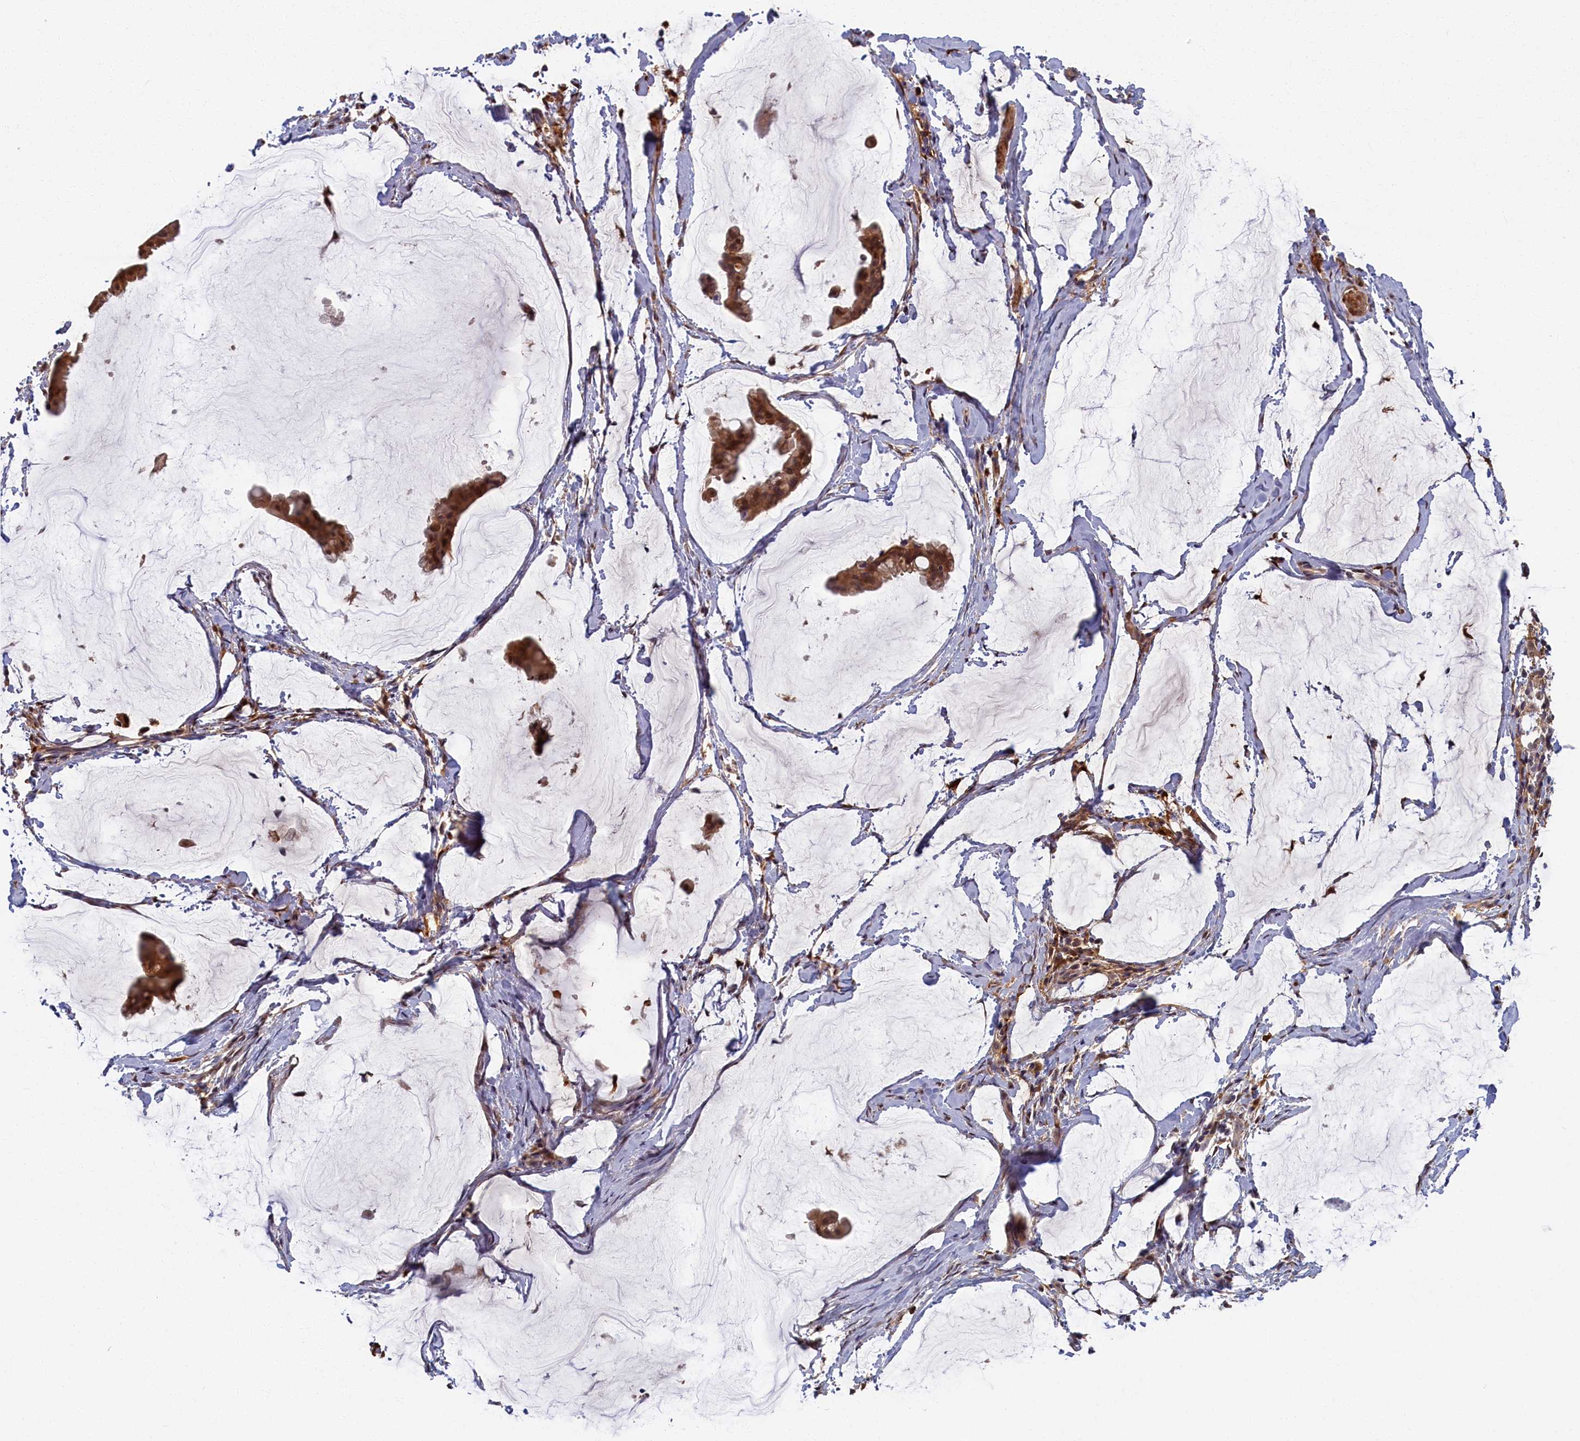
{"staining": {"intensity": "moderate", "quantity": ">75%", "location": "cytoplasmic/membranous,nuclear"}, "tissue": "ovarian cancer", "cell_type": "Tumor cells", "image_type": "cancer", "snomed": [{"axis": "morphology", "description": "Cystadenocarcinoma, mucinous, NOS"}, {"axis": "topography", "description": "Ovary"}], "caption": "Protein analysis of ovarian mucinous cystadenocarcinoma tissue reveals moderate cytoplasmic/membranous and nuclear staining in about >75% of tumor cells. (Stains: DAB in brown, nuclei in blue, Microscopy: brightfield microscopy at high magnification).", "gene": "BLVRB", "patient": {"sex": "female", "age": 73}}